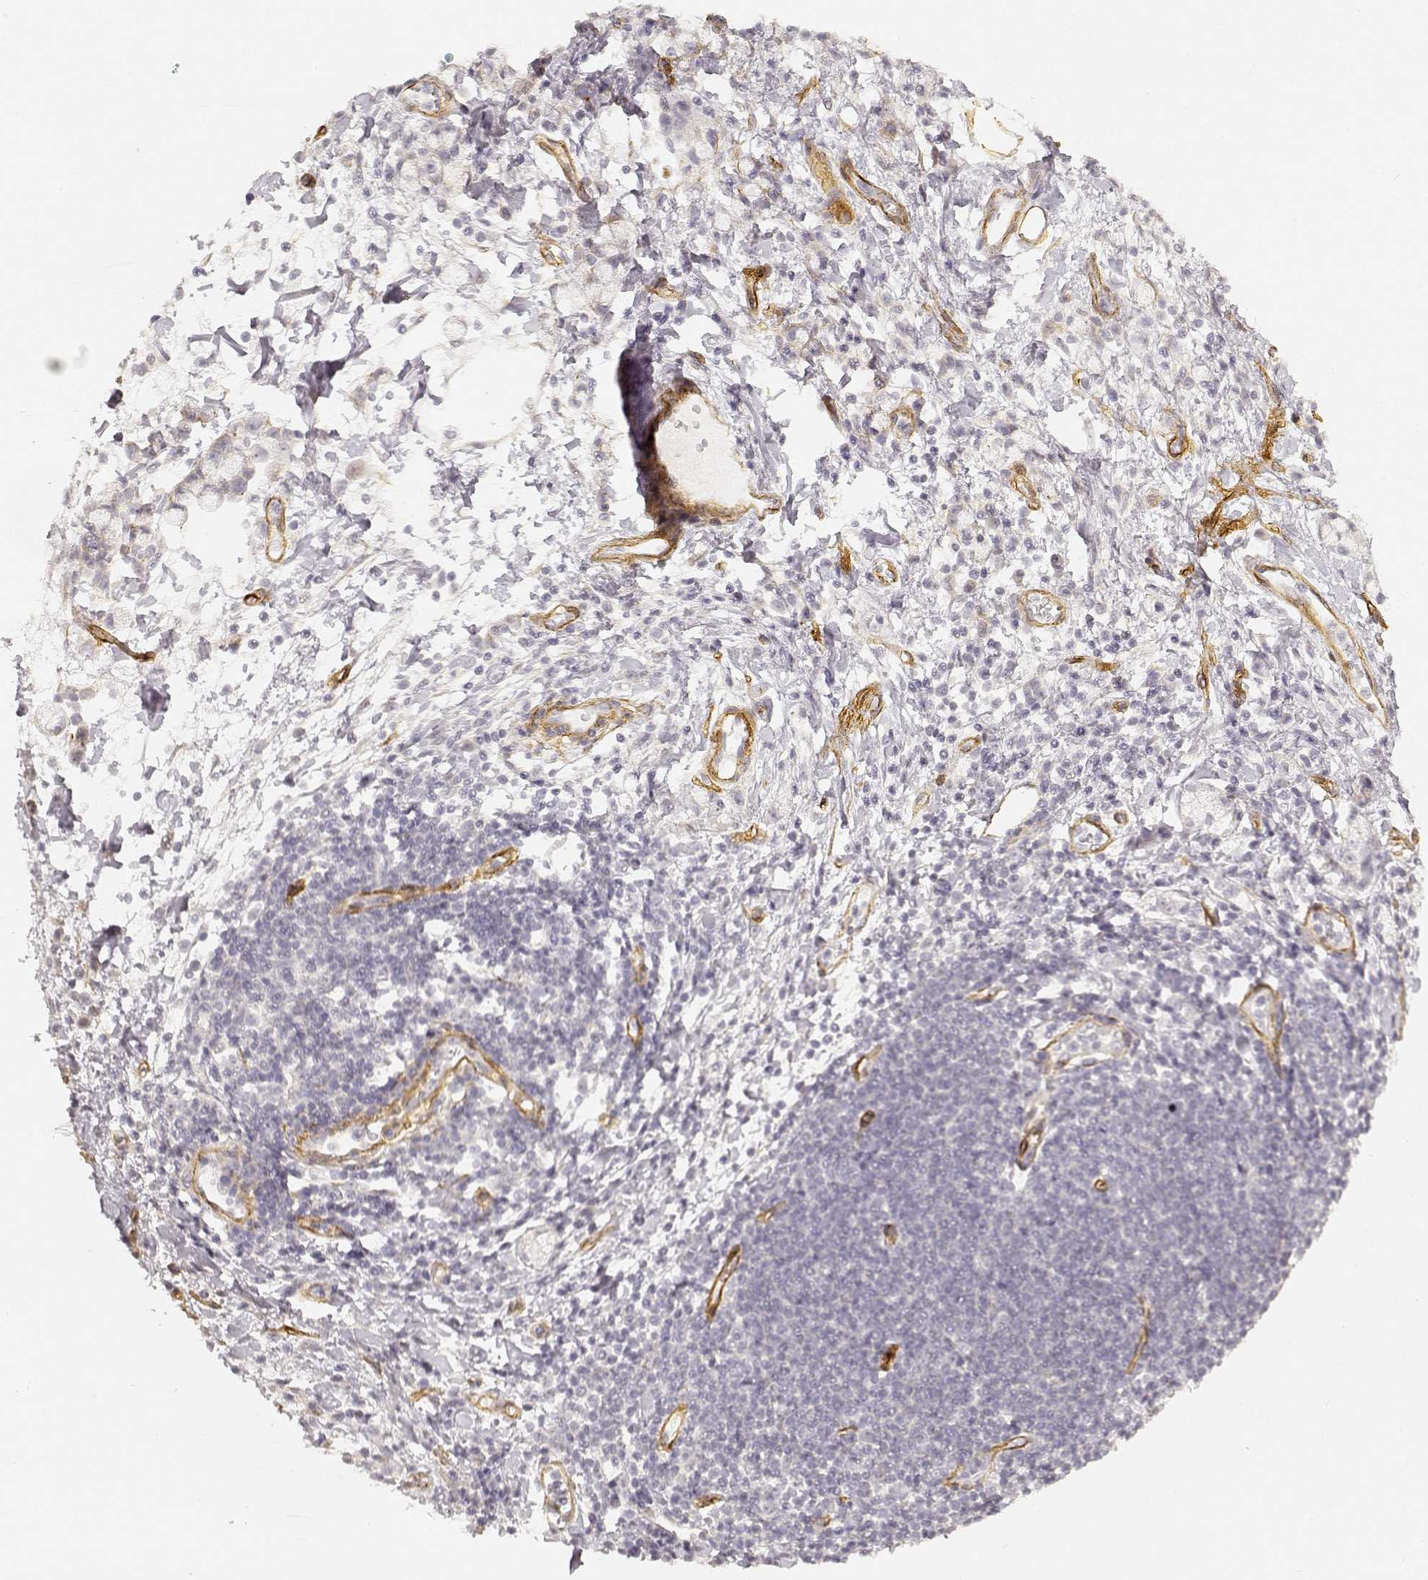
{"staining": {"intensity": "negative", "quantity": "none", "location": "none"}, "tissue": "stomach cancer", "cell_type": "Tumor cells", "image_type": "cancer", "snomed": [{"axis": "morphology", "description": "Adenocarcinoma, NOS"}, {"axis": "topography", "description": "Stomach"}], "caption": "Immunohistochemistry (IHC) of stomach adenocarcinoma shows no expression in tumor cells.", "gene": "LAMA4", "patient": {"sex": "male", "age": 58}}